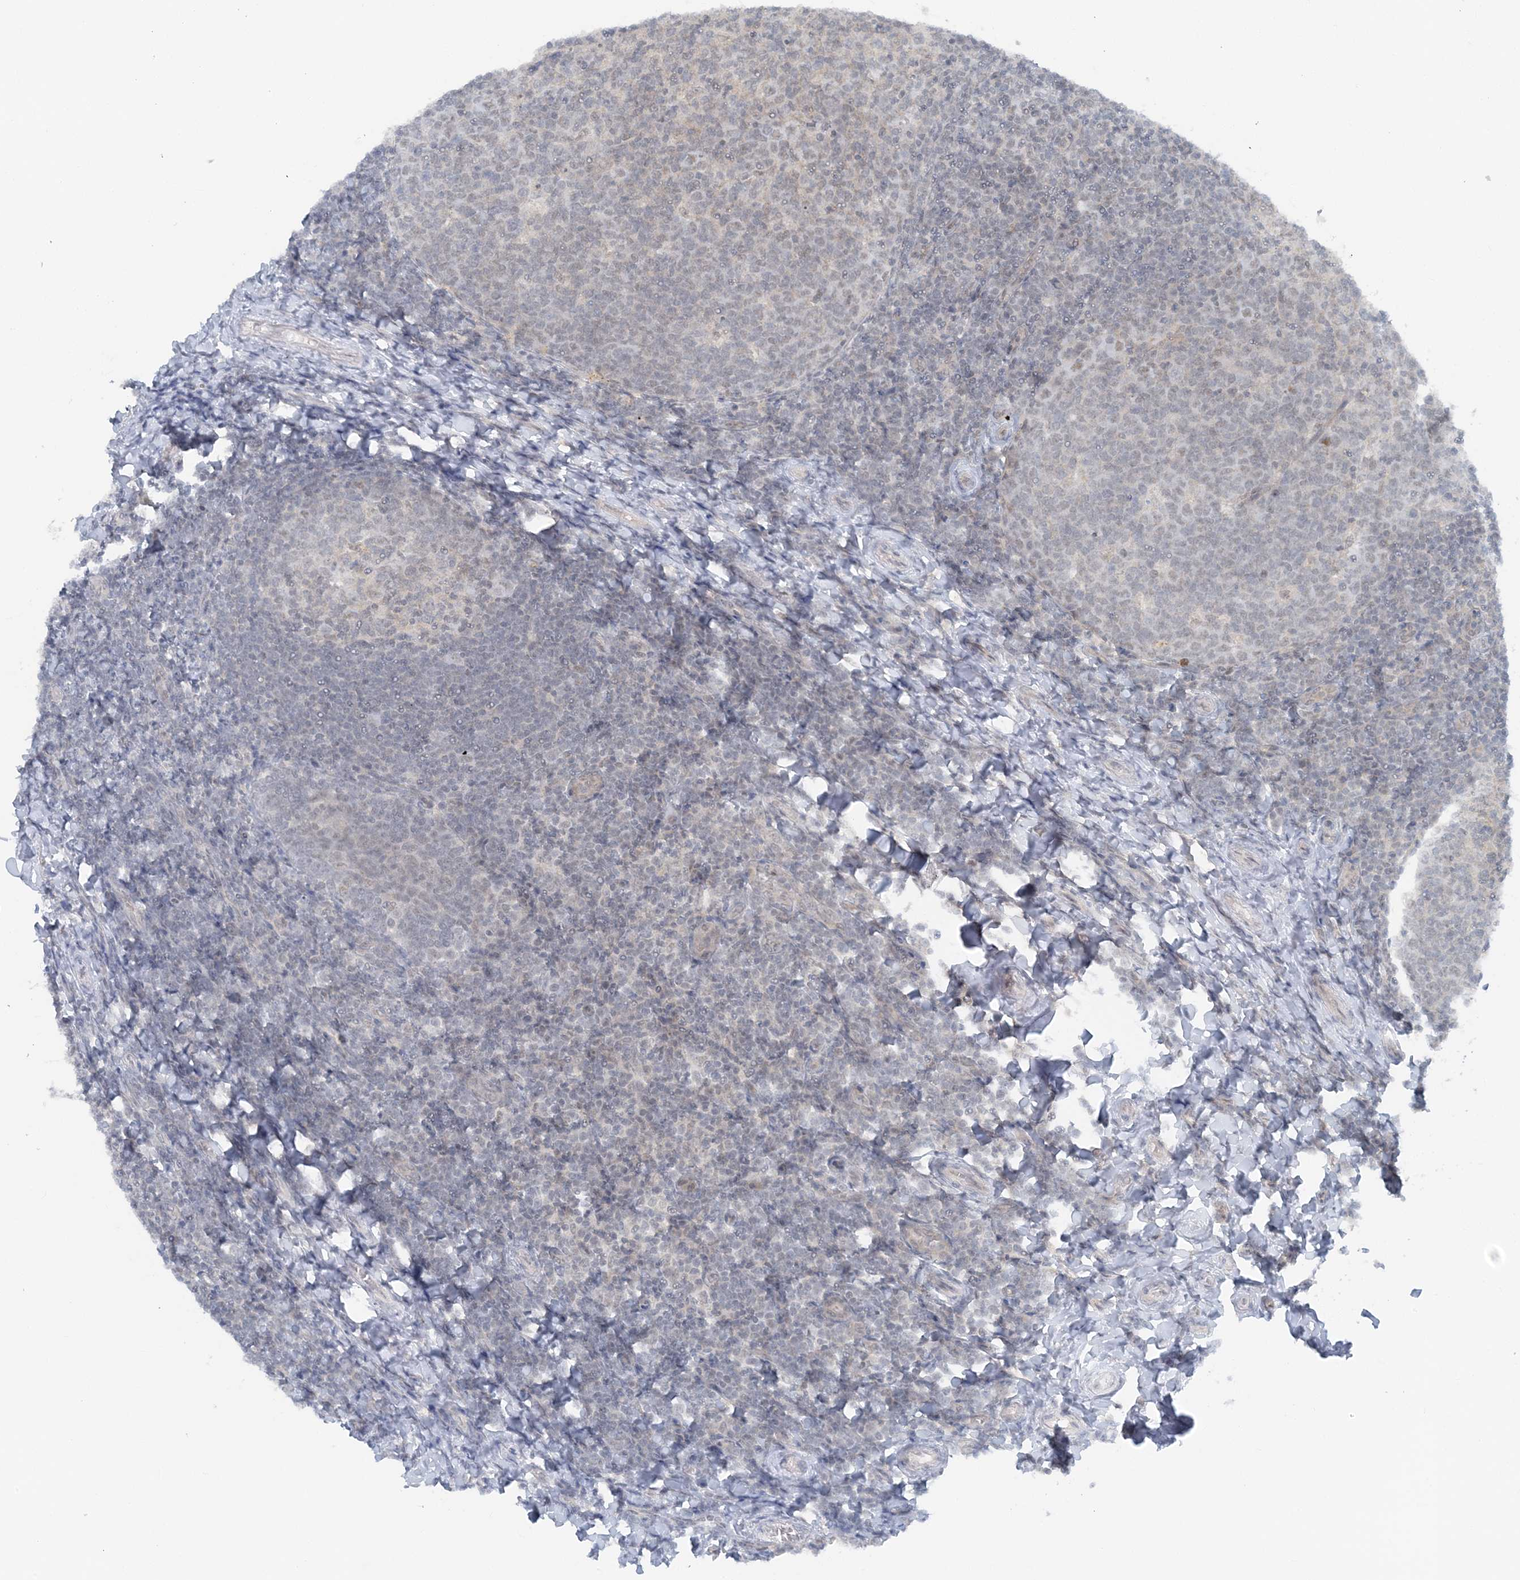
{"staining": {"intensity": "negative", "quantity": "none", "location": "none"}, "tissue": "tonsil", "cell_type": "Germinal center cells", "image_type": "normal", "snomed": [{"axis": "morphology", "description": "Normal tissue, NOS"}, {"axis": "topography", "description": "Tonsil"}], "caption": "High magnification brightfield microscopy of benign tonsil stained with DAB (3,3'-diaminobenzidine) (brown) and counterstained with hematoxylin (blue): germinal center cells show no significant staining. (DAB immunohistochemistry with hematoxylin counter stain).", "gene": "ATP11A", "patient": {"sex": "female", "age": 19}}